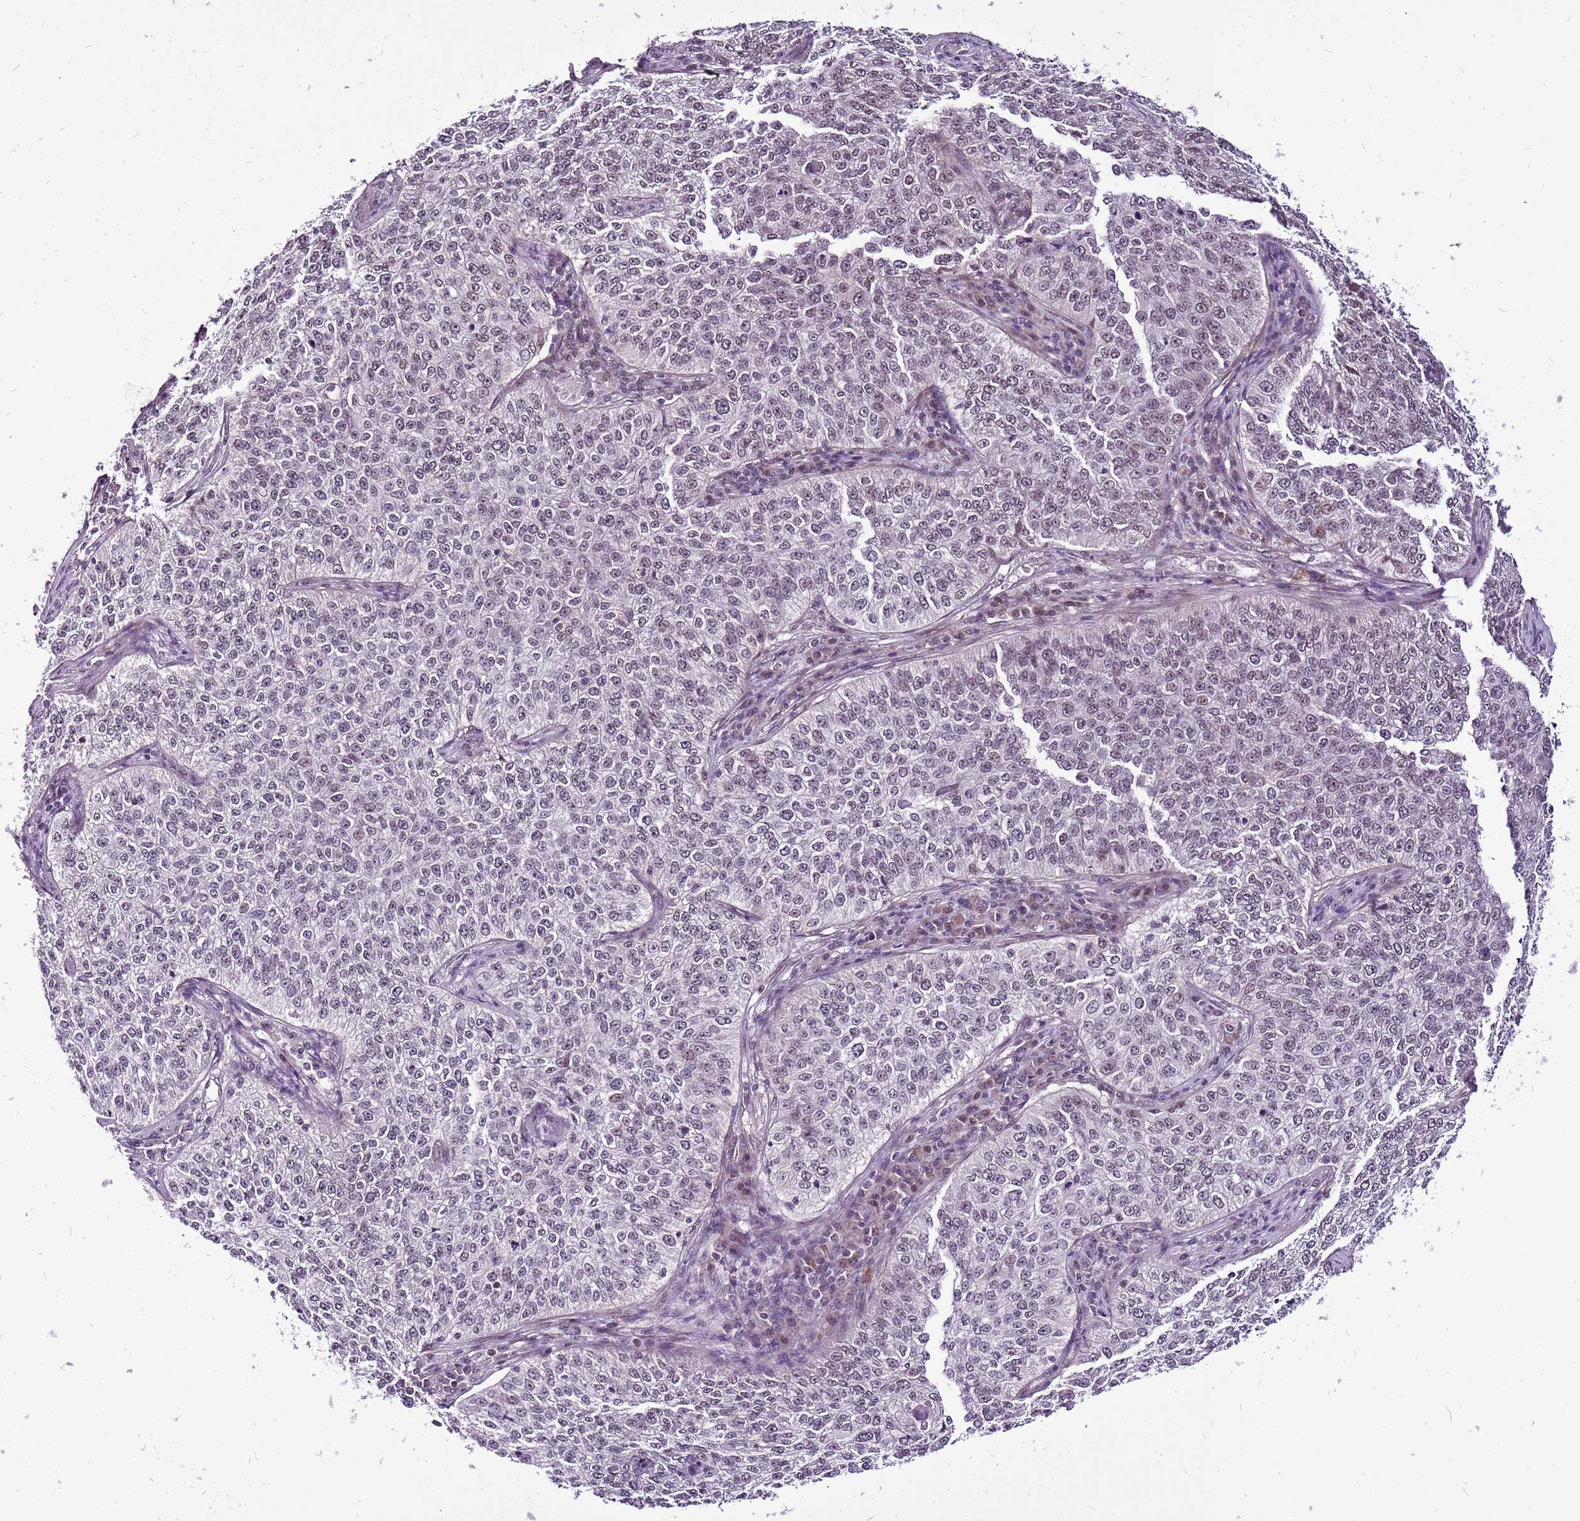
{"staining": {"intensity": "weak", "quantity": "<25%", "location": "nuclear"}, "tissue": "cervical cancer", "cell_type": "Tumor cells", "image_type": "cancer", "snomed": [{"axis": "morphology", "description": "Squamous cell carcinoma, NOS"}, {"axis": "topography", "description": "Cervix"}], "caption": "IHC micrograph of human cervical squamous cell carcinoma stained for a protein (brown), which shows no positivity in tumor cells.", "gene": "CCDC166", "patient": {"sex": "female", "age": 35}}